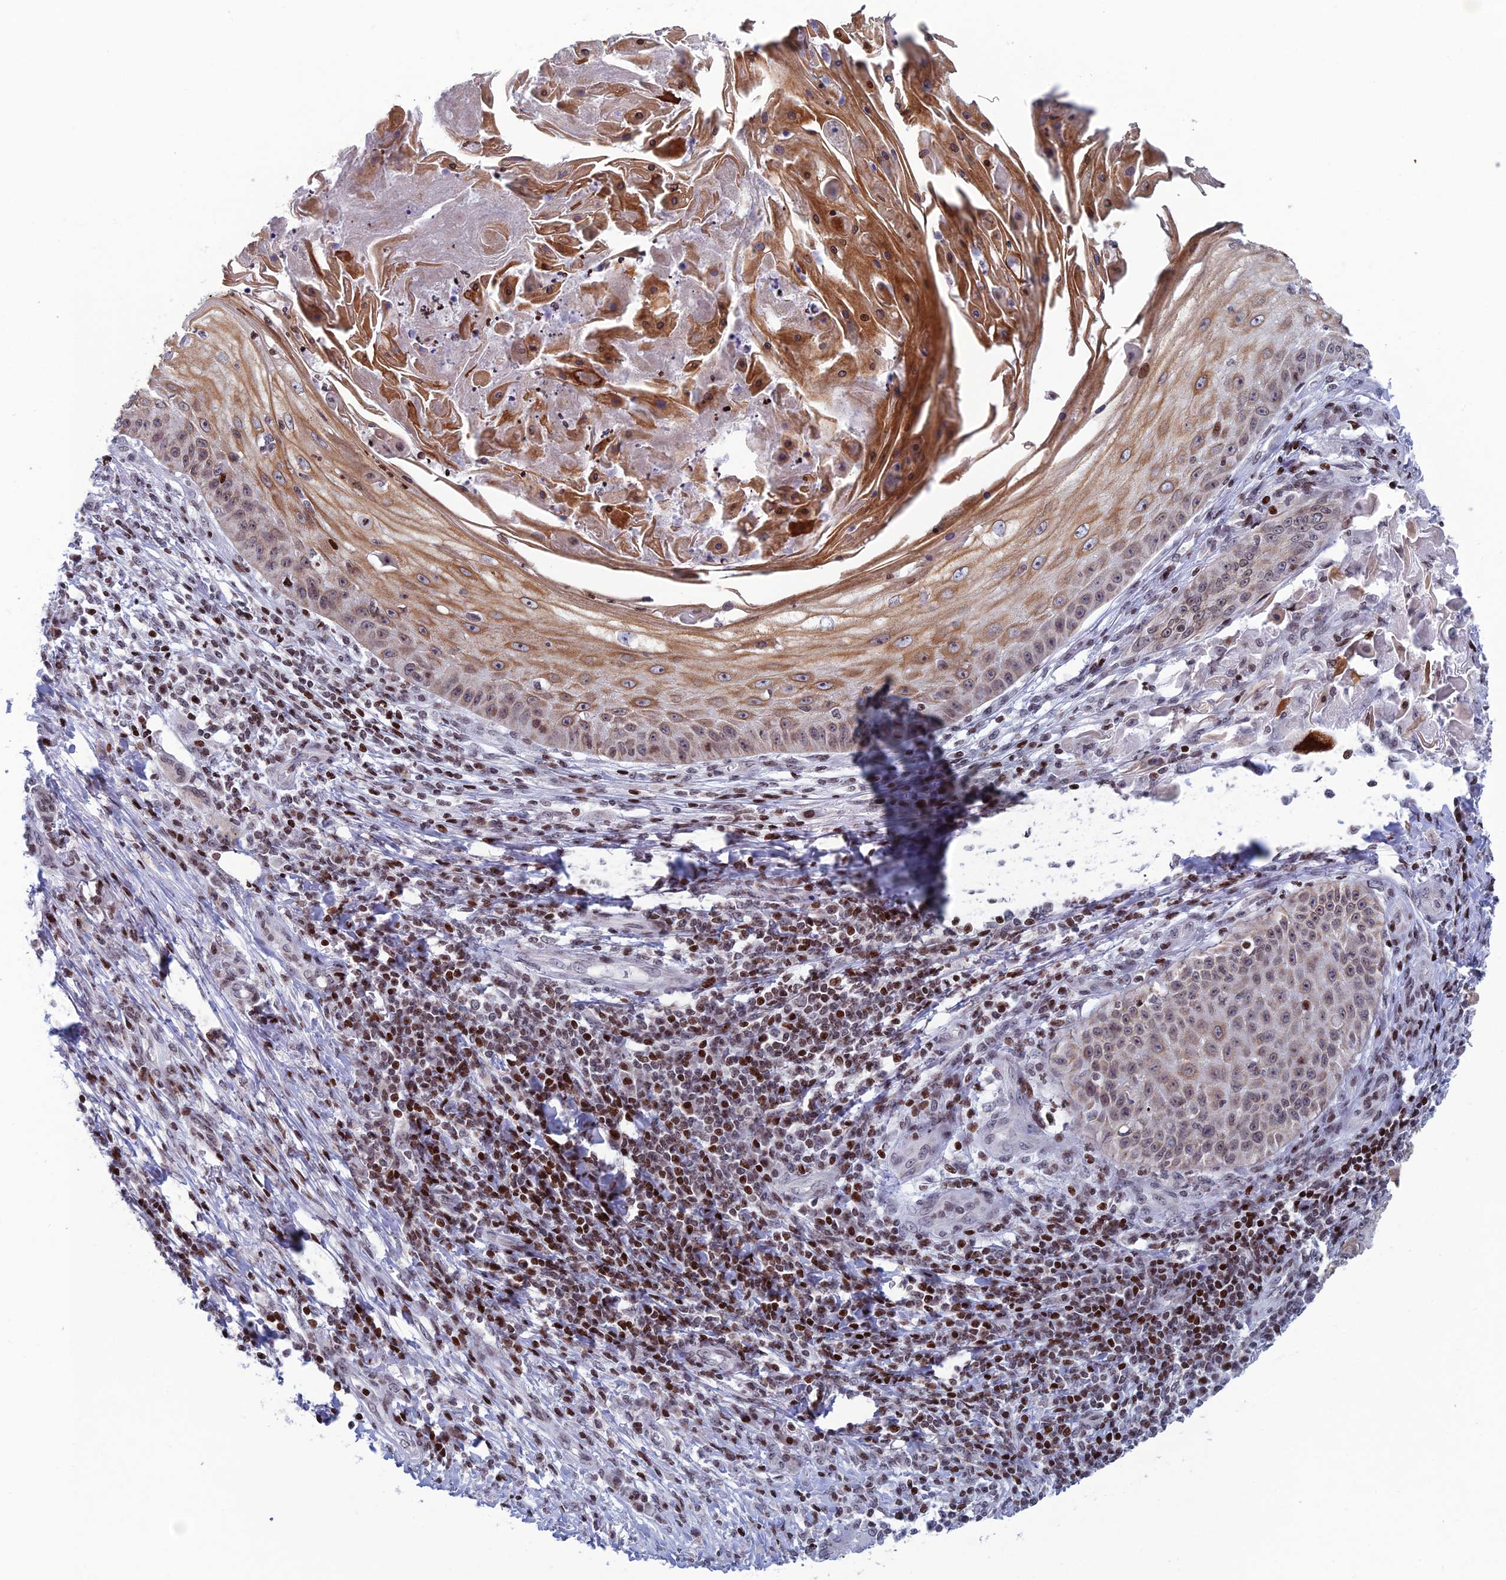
{"staining": {"intensity": "moderate", "quantity": "25%-75%", "location": "cytoplasmic/membranous,nuclear"}, "tissue": "skin cancer", "cell_type": "Tumor cells", "image_type": "cancer", "snomed": [{"axis": "morphology", "description": "Squamous cell carcinoma, NOS"}, {"axis": "topography", "description": "Skin"}], "caption": "The photomicrograph exhibits a brown stain indicating the presence of a protein in the cytoplasmic/membranous and nuclear of tumor cells in skin cancer.", "gene": "AFF3", "patient": {"sex": "male", "age": 70}}